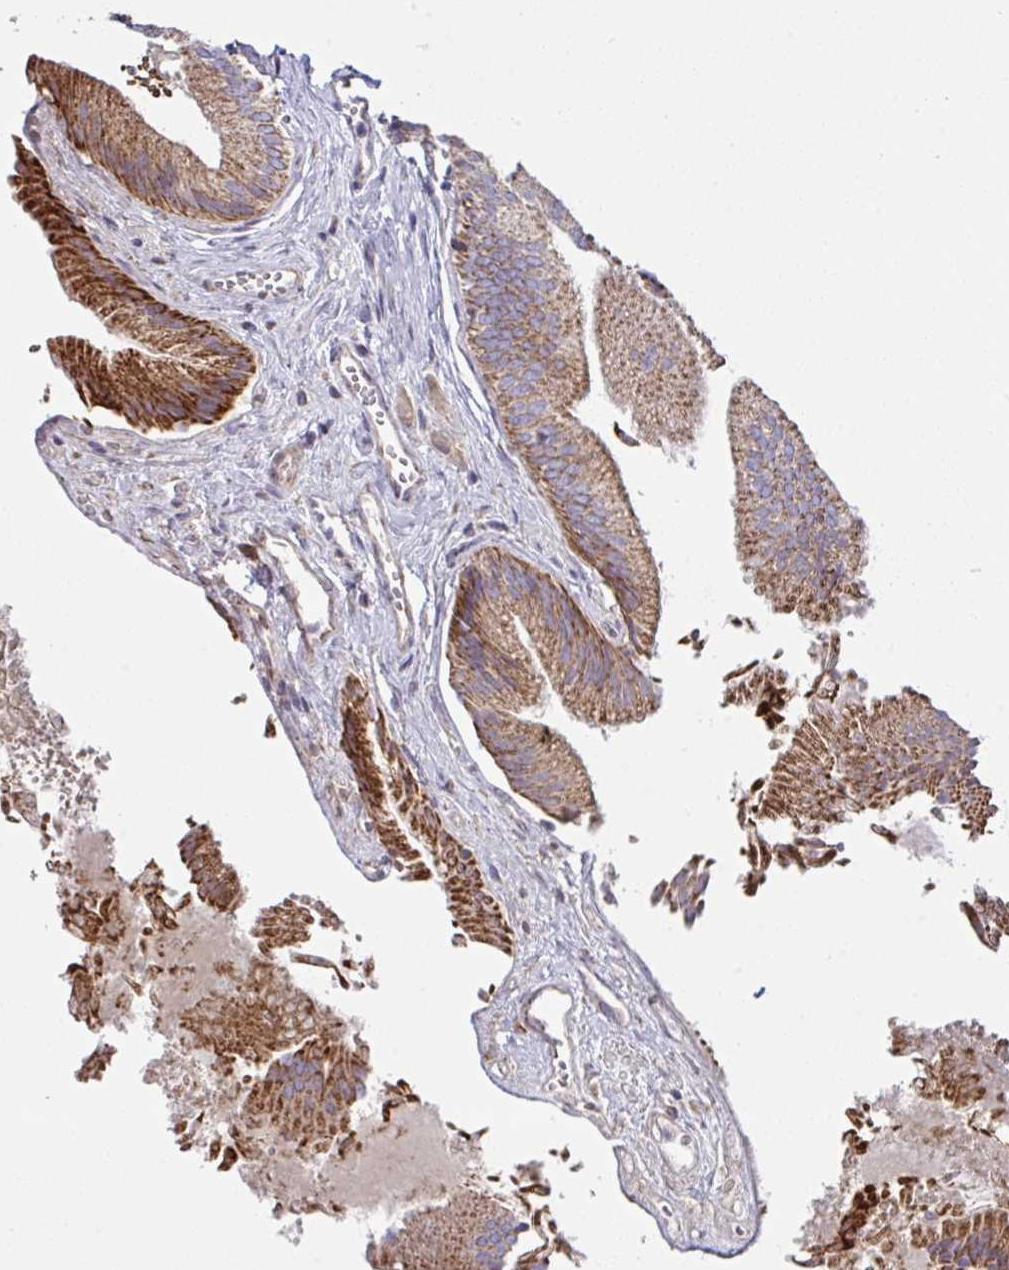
{"staining": {"intensity": "strong", "quantity": ">75%", "location": "cytoplasmic/membranous"}, "tissue": "gallbladder", "cell_type": "Glandular cells", "image_type": "normal", "snomed": [{"axis": "morphology", "description": "Normal tissue, NOS"}, {"axis": "topography", "description": "Gallbladder"}], "caption": "Immunohistochemical staining of unremarkable gallbladder reveals strong cytoplasmic/membranous protein positivity in about >75% of glandular cells. (IHC, brightfield microscopy, high magnification).", "gene": "DOK7", "patient": {"sex": "male", "age": 17}}